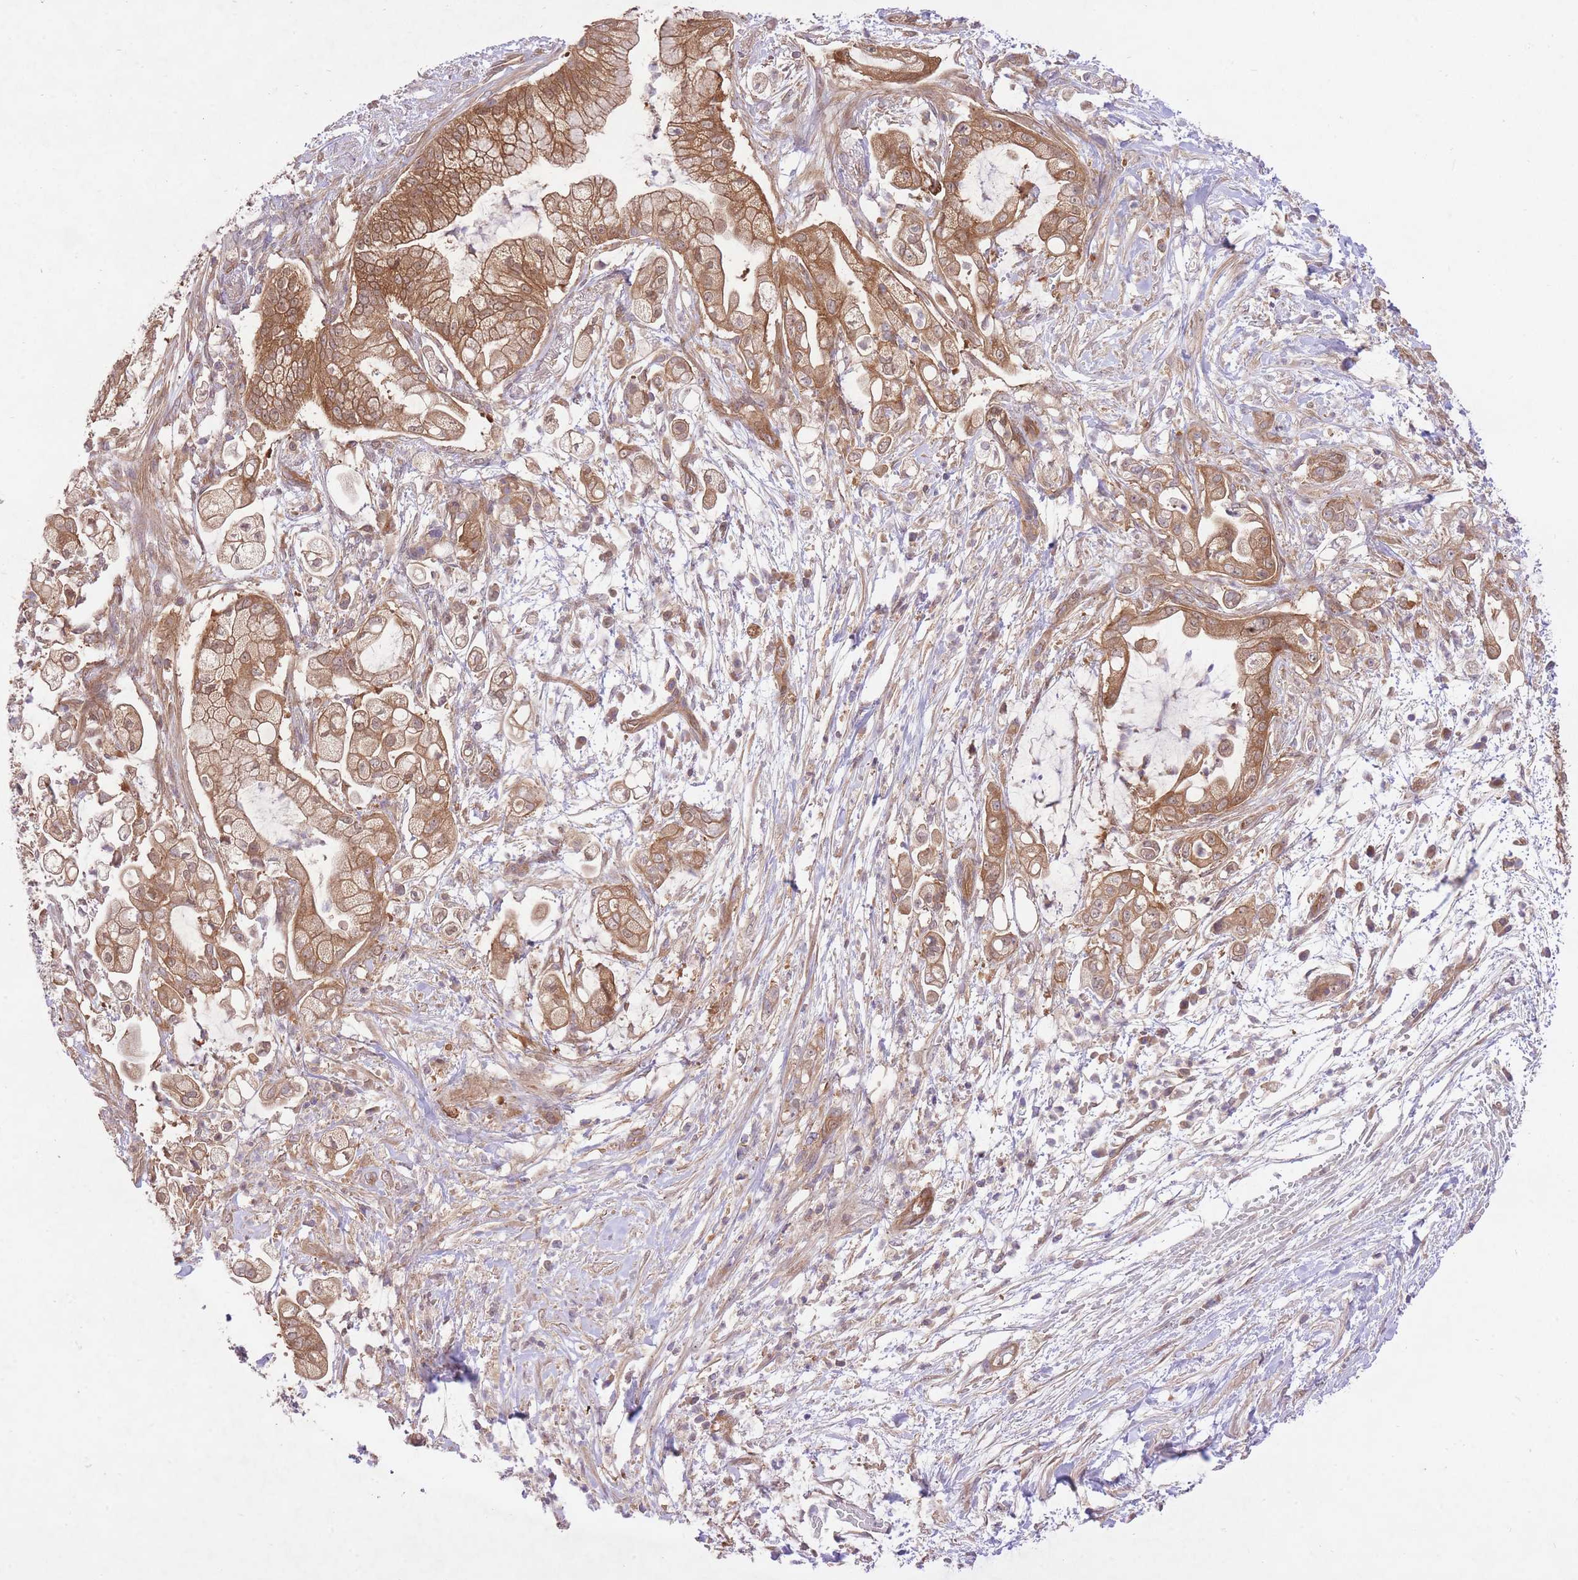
{"staining": {"intensity": "moderate", "quantity": ">75%", "location": "cytoplasmic/membranous"}, "tissue": "pancreatic cancer", "cell_type": "Tumor cells", "image_type": "cancer", "snomed": [{"axis": "morphology", "description": "Adenocarcinoma, NOS"}, {"axis": "topography", "description": "Pancreas"}], "caption": "Immunohistochemical staining of human adenocarcinoma (pancreatic) displays medium levels of moderate cytoplasmic/membranous staining in approximately >75% of tumor cells.", "gene": "PREP", "patient": {"sex": "female", "age": 69}}